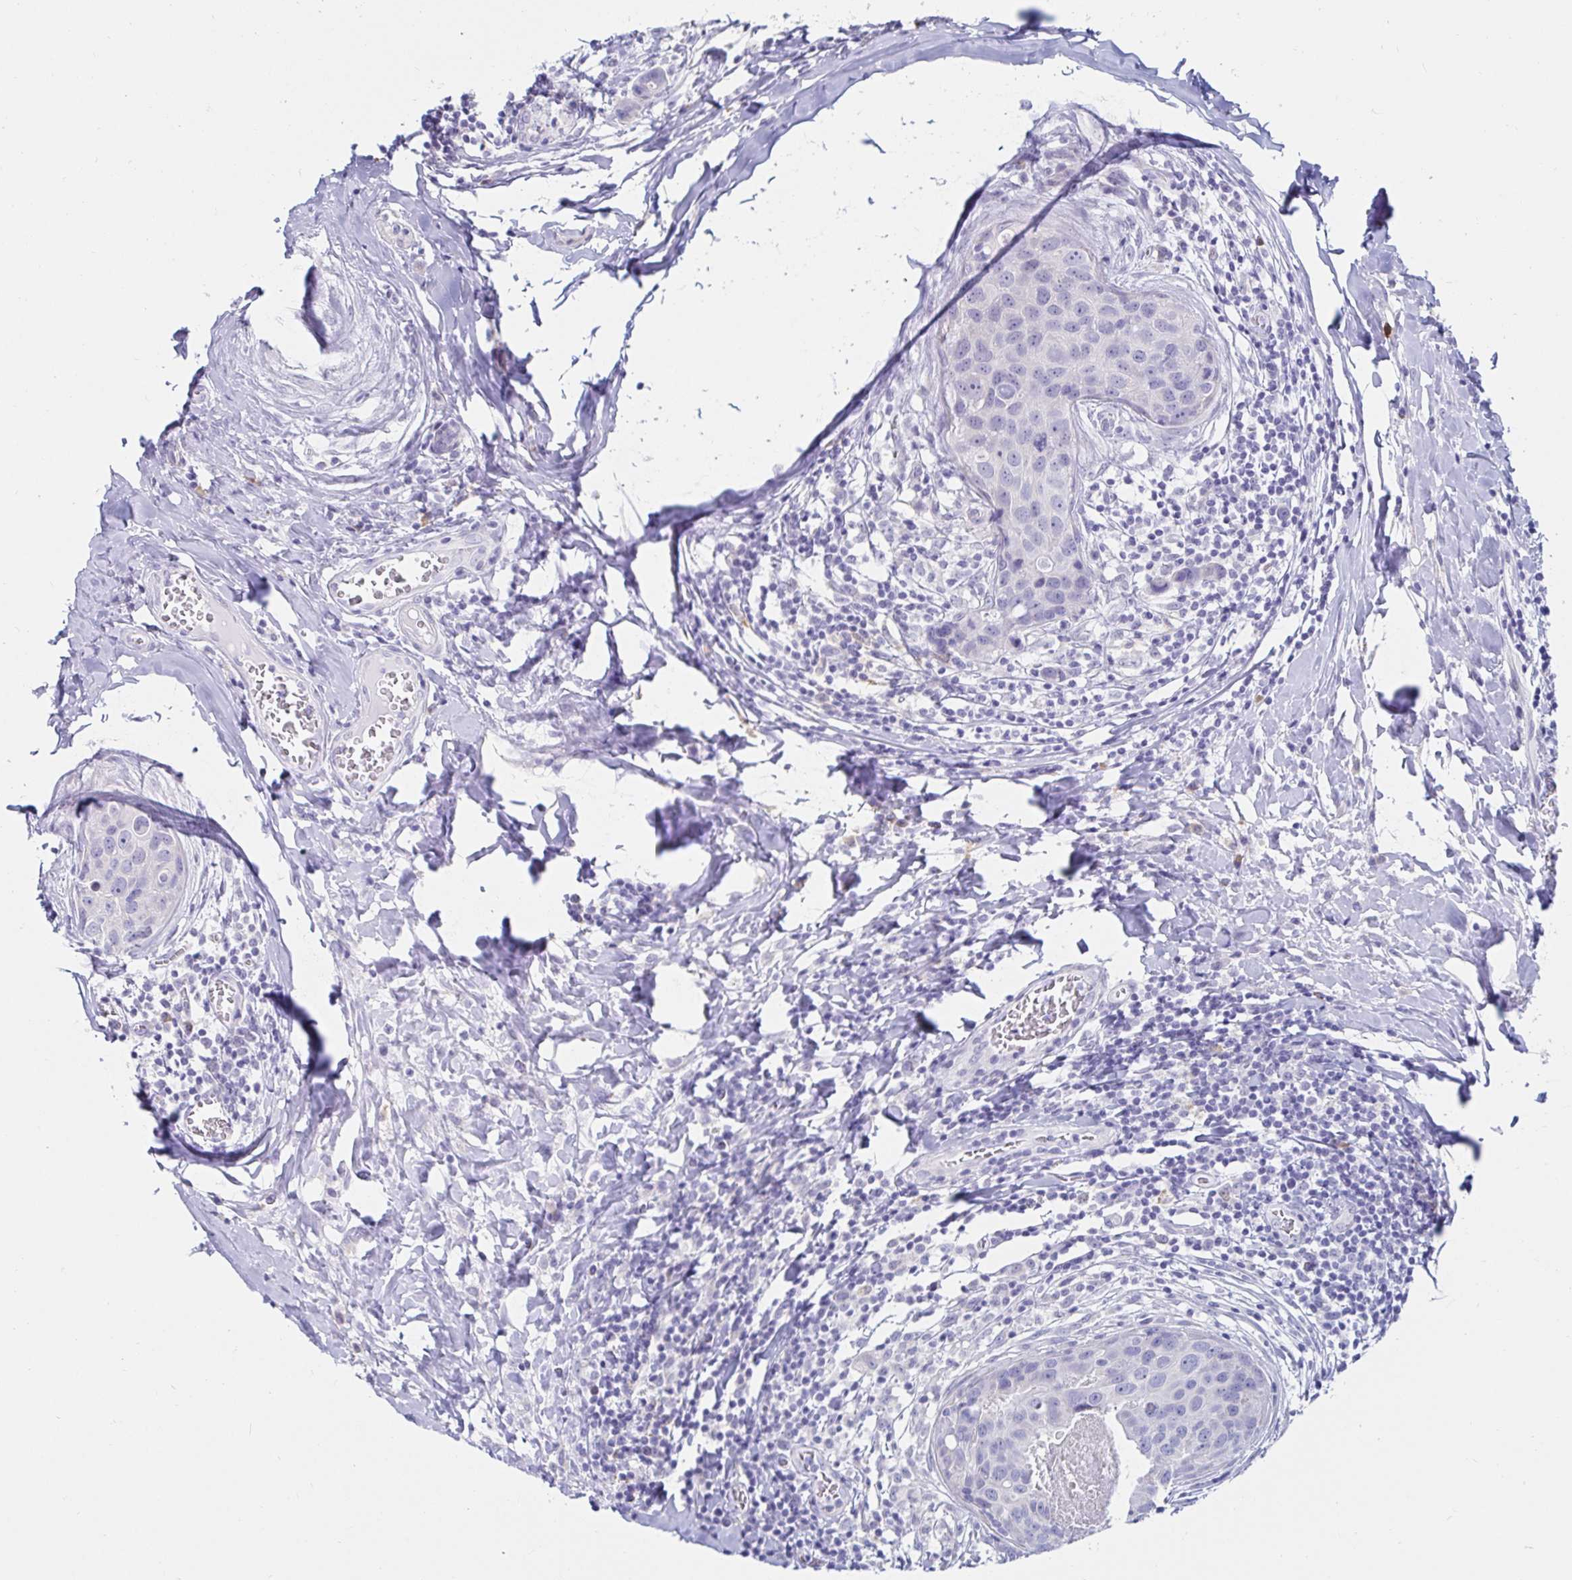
{"staining": {"intensity": "negative", "quantity": "none", "location": "none"}, "tissue": "breast cancer", "cell_type": "Tumor cells", "image_type": "cancer", "snomed": [{"axis": "morphology", "description": "Duct carcinoma"}, {"axis": "topography", "description": "Breast"}], "caption": "Tumor cells are negative for protein expression in human breast cancer (infiltrating ductal carcinoma).", "gene": "C4orf17", "patient": {"sex": "female", "age": 24}}